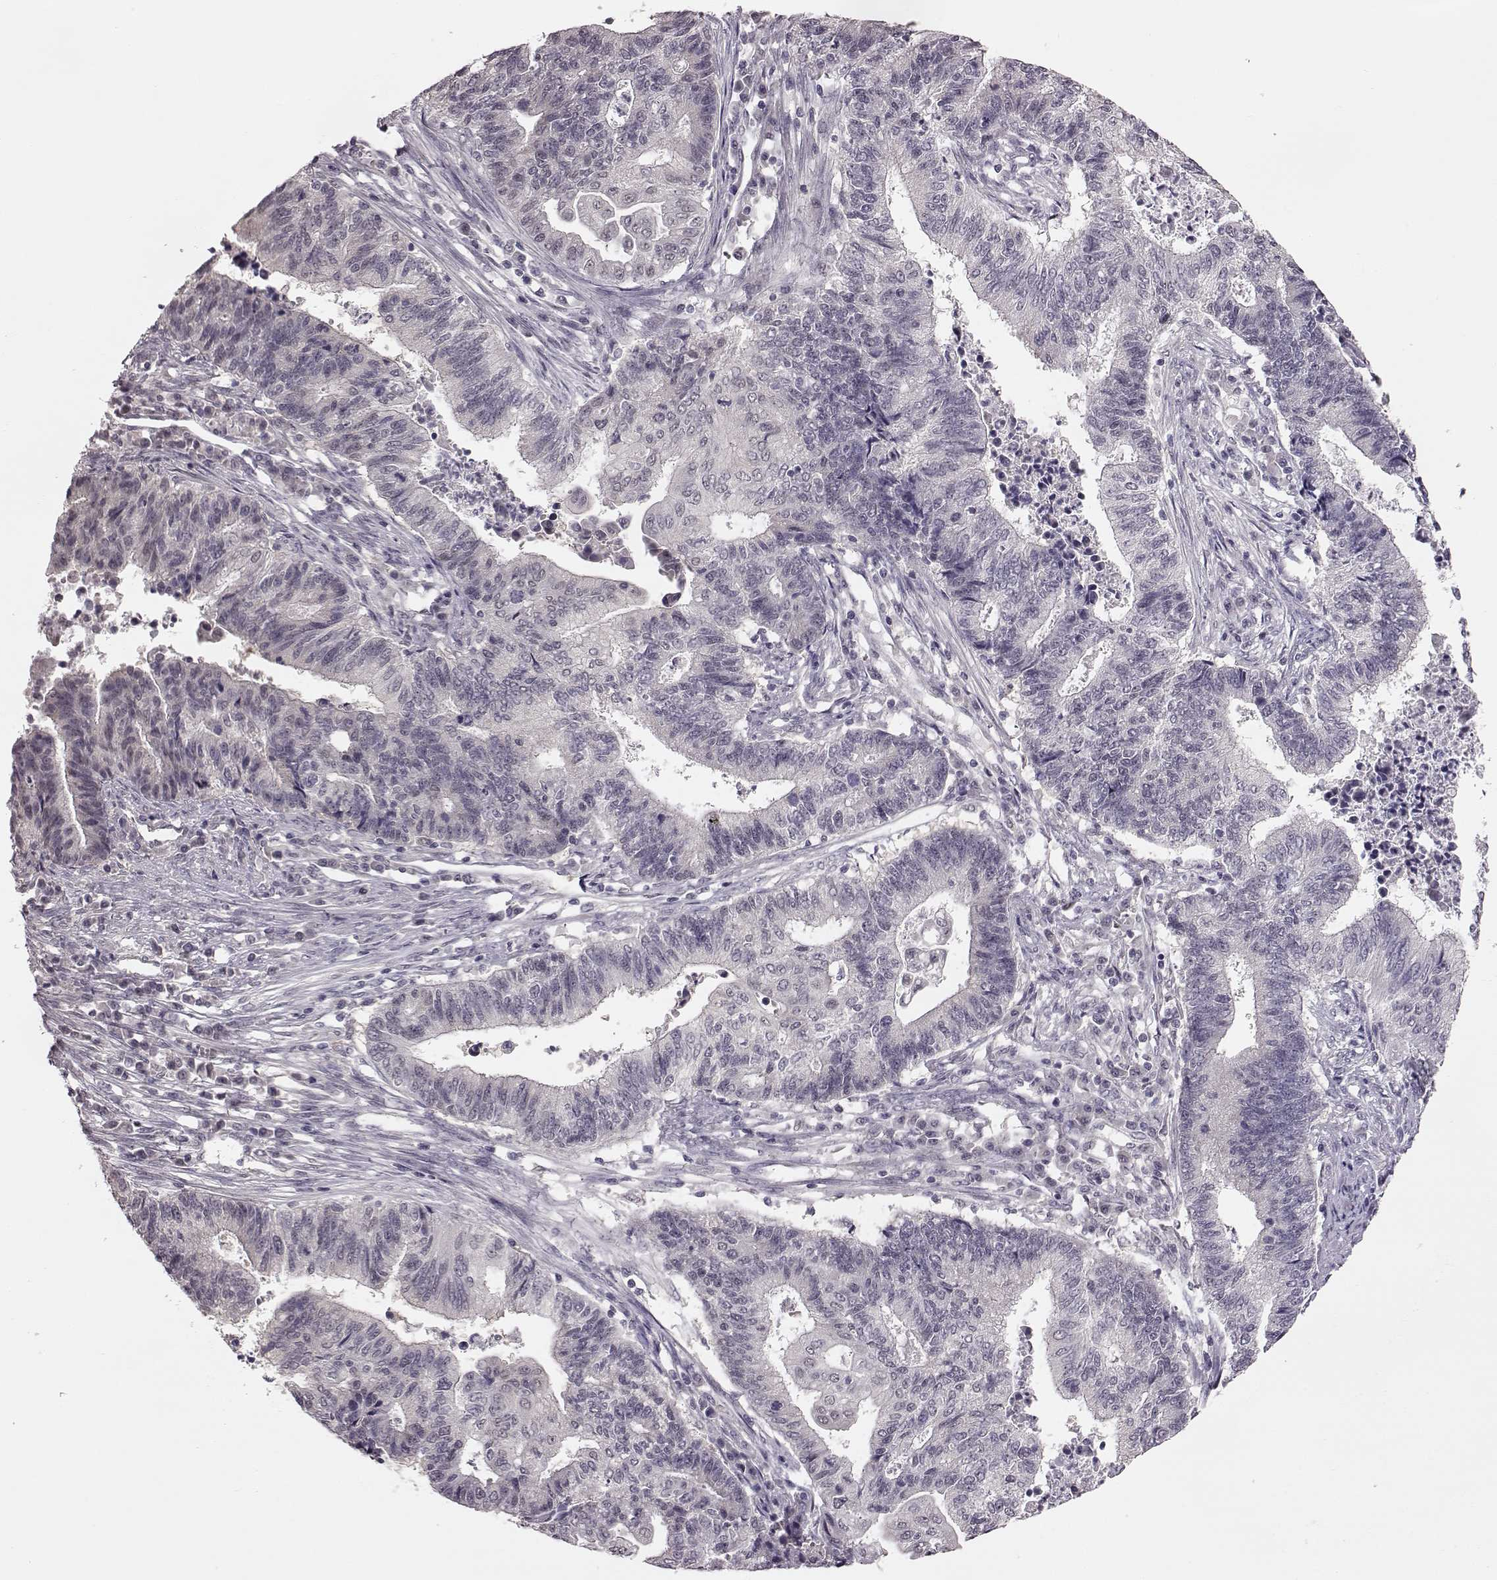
{"staining": {"intensity": "negative", "quantity": "none", "location": "none"}, "tissue": "endometrial cancer", "cell_type": "Tumor cells", "image_type": "cancer", "snomed": [{"axis": "morphology", "description": "Adenocarcinoma, NOS"}, {"axis": "topography", "description": "Uterus"}, {"axis": "topography", "description": "Endometrium"}], "caption": "This is an immunohistochemistry image of adenocarcinoma (endometrial). There is no staining in tumor cells.", "gene": "C10orf62", "patient": {"sex": "female", "age": 54}}